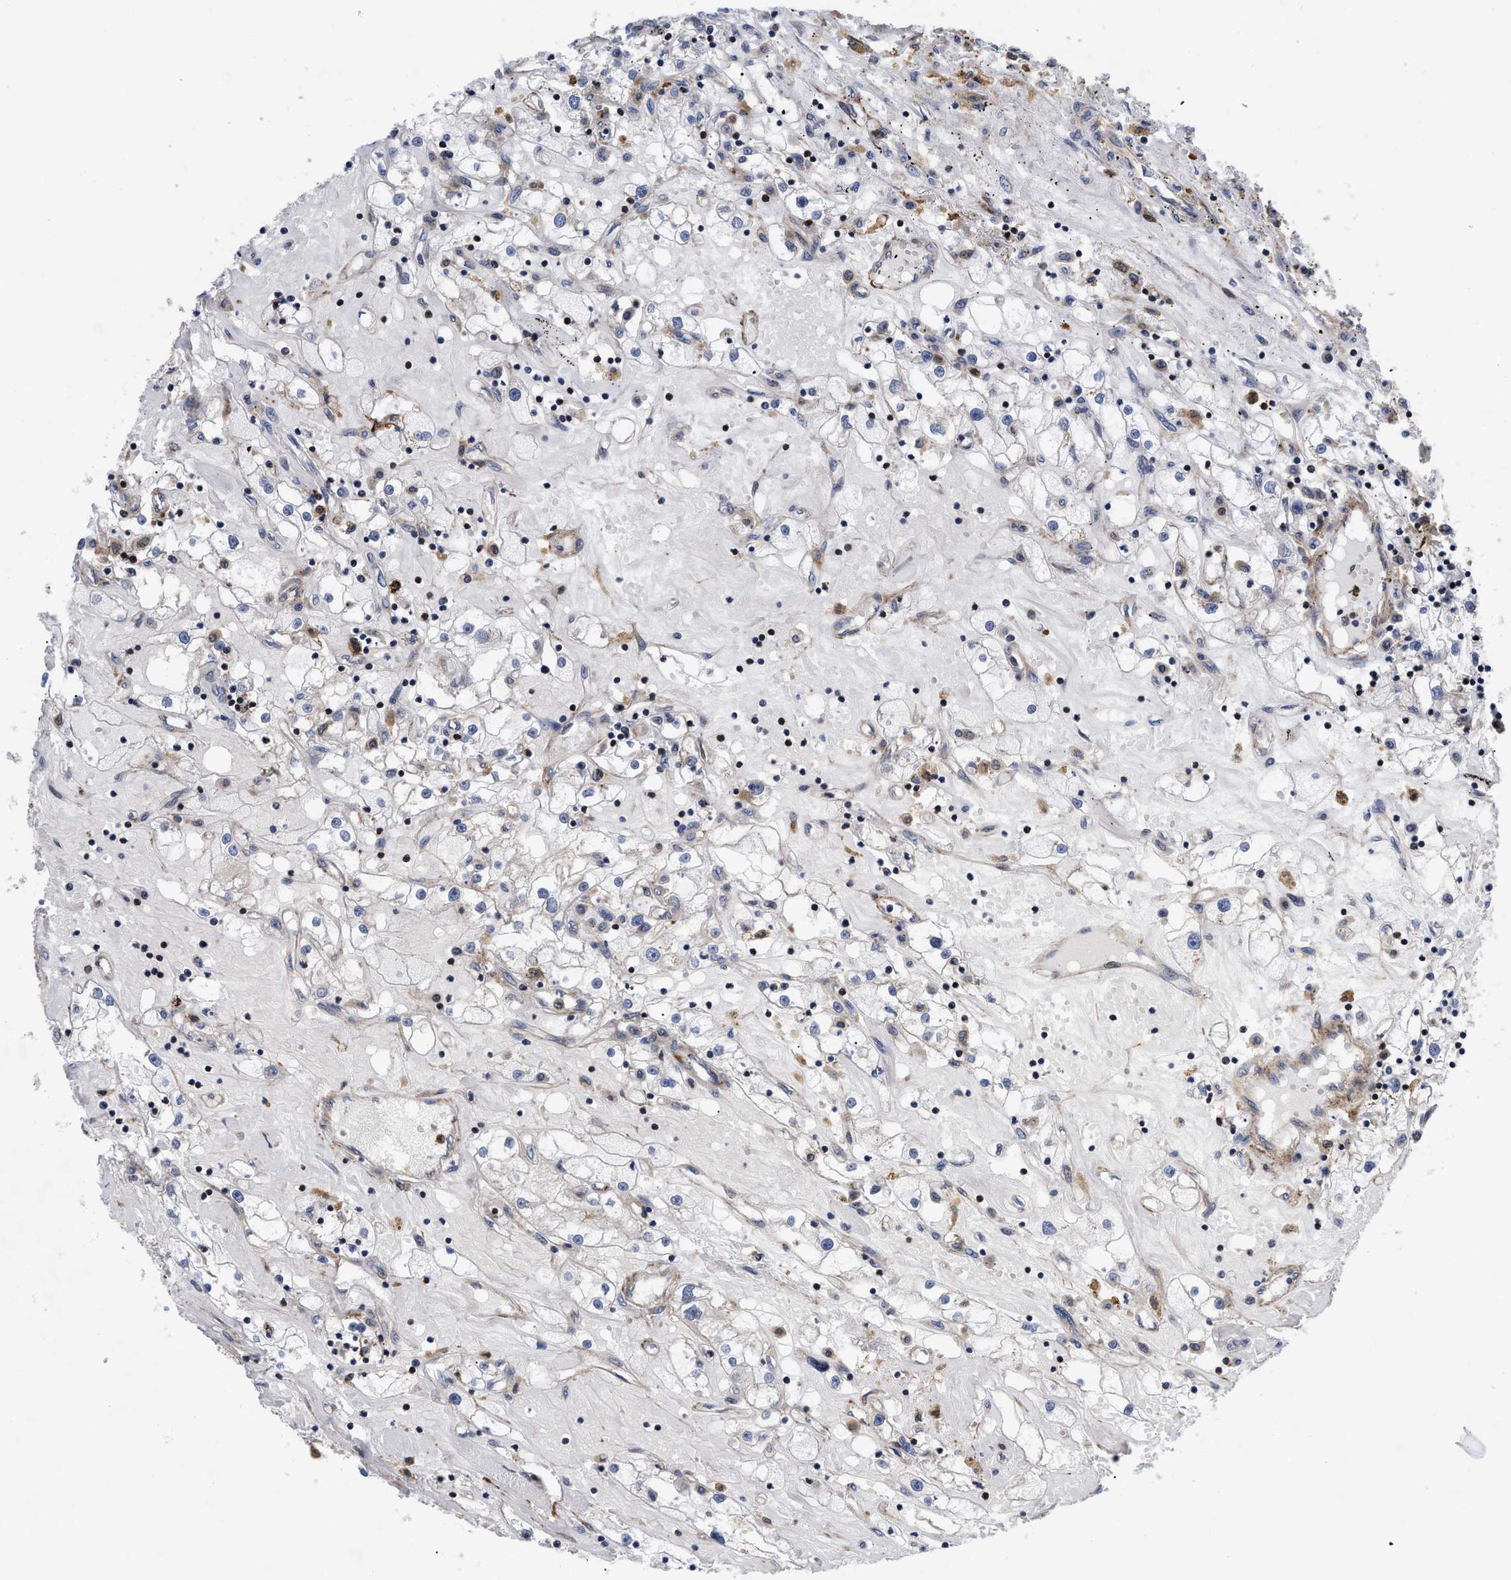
{"staining": {"intensity": "weak", "quantity": "<25%", "location": "cytoplasmic/membranous"}, "tissue": "renal cancer", "cell_type": "Tumor cells", "image_type": "cancer", "snomed": [{"axis": "morphology", "description": "Adenocarcinoma, NOS"}, {"axis": "topography", "description": "Kidney"}], "caption": "Tumor cells show no significant protein positivity in renal cancer. The staining is performed using DAB brown chromogen with nuclei counter-stained in using hematoxylin.", "gene": "SPAST", "patient": {"sex": "male", "age": 56}}